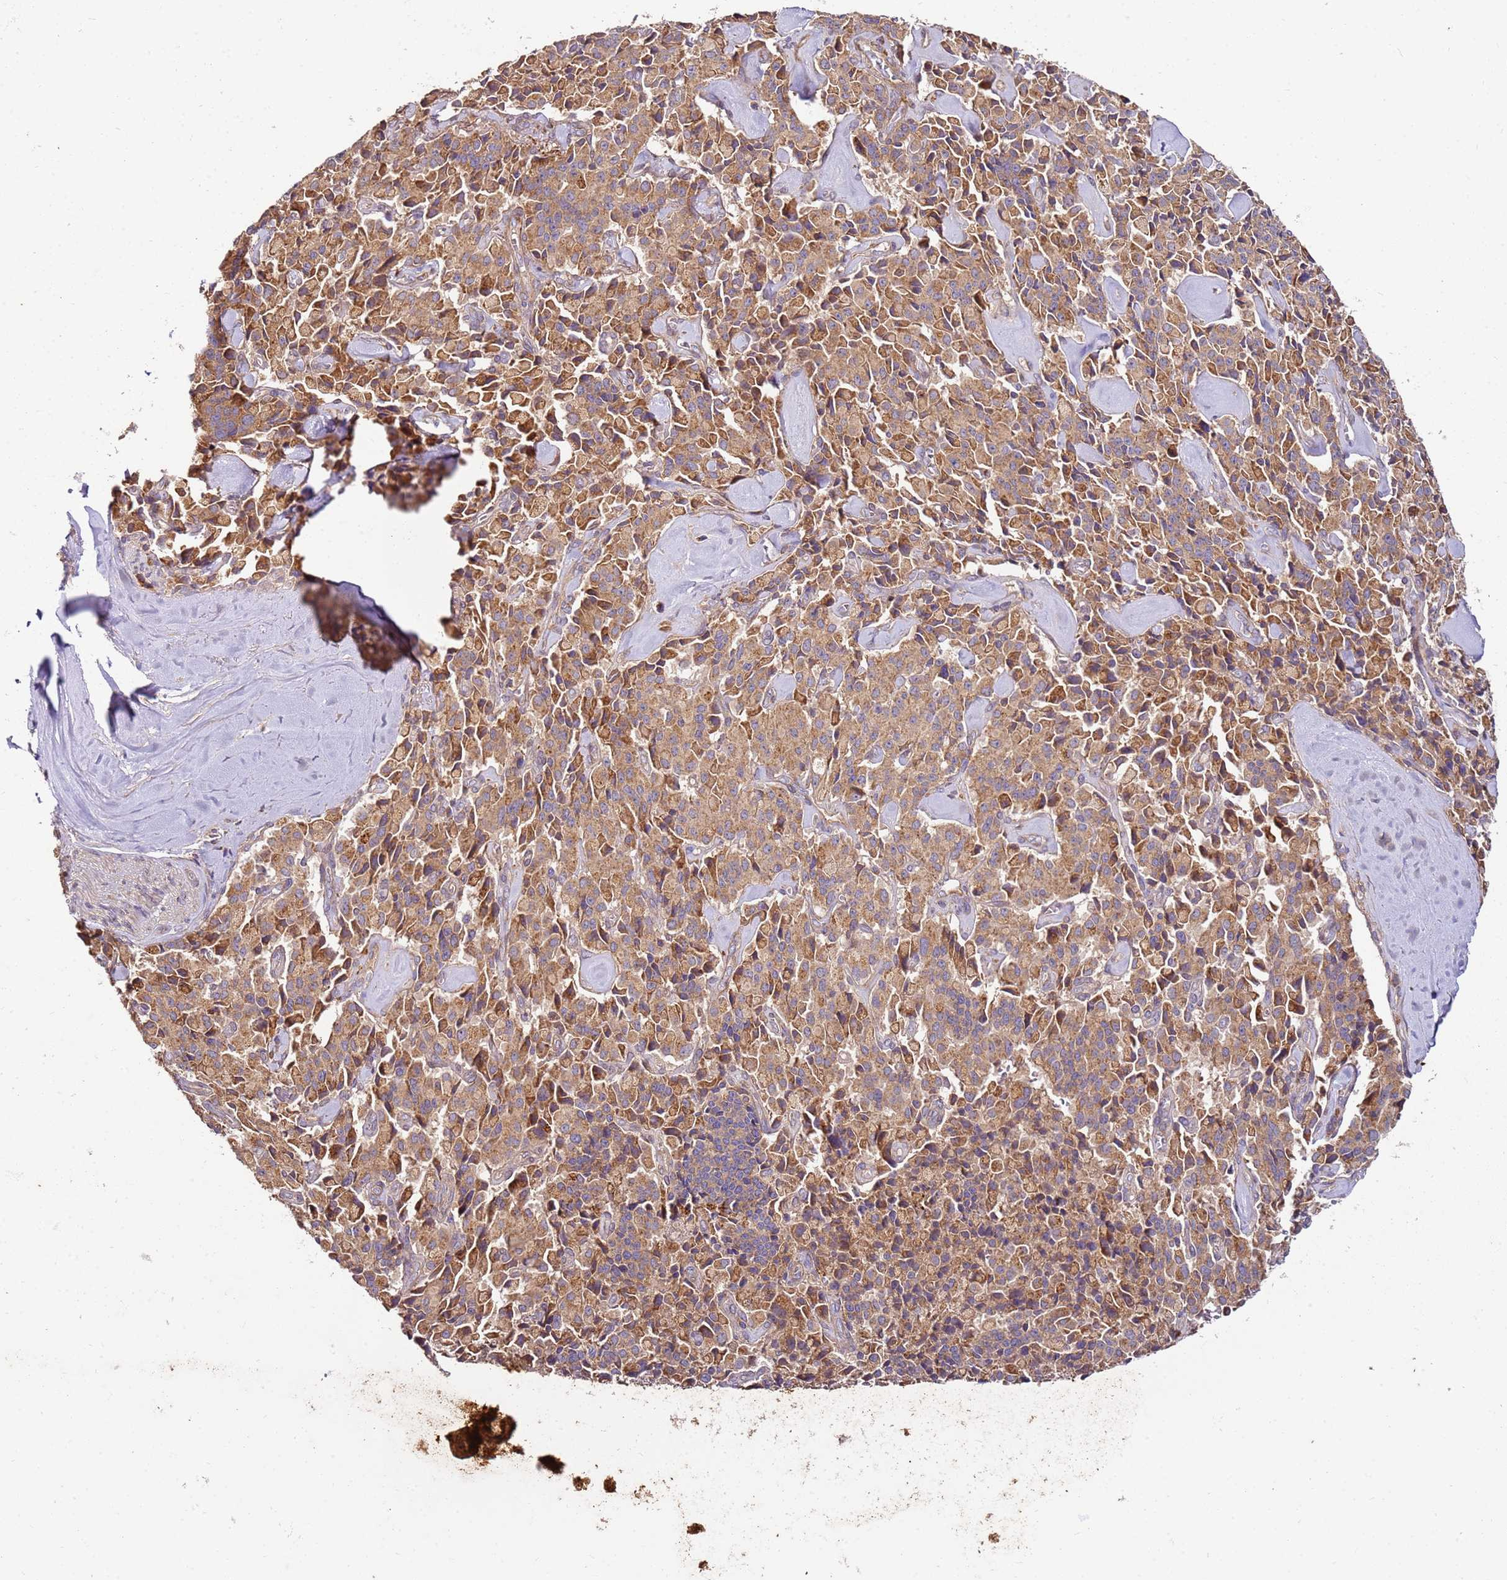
{"staining": {"intensity": "moderate", "quantity": ">75%", "location": "cytoplasmic/membranous"}, "tissue": "pancreatic cancer", "cell_type": "Tumor cells", "image_type": "cancer", "snomed": [{"axis": "morphology", "description": "Adenocarcinoma, NOS"}, {"axis": "topography", "description": "Pancreas"}], "caption": "DAB immunohistochemical staining of human adenocarcinoma (pancreatic) shows moderate cytoplasmic/membranous protein positivity in approximately >75% of tumor cells.", "gene": "KRTAP21-3", "patient": {"sex": "male", "age": 65}}